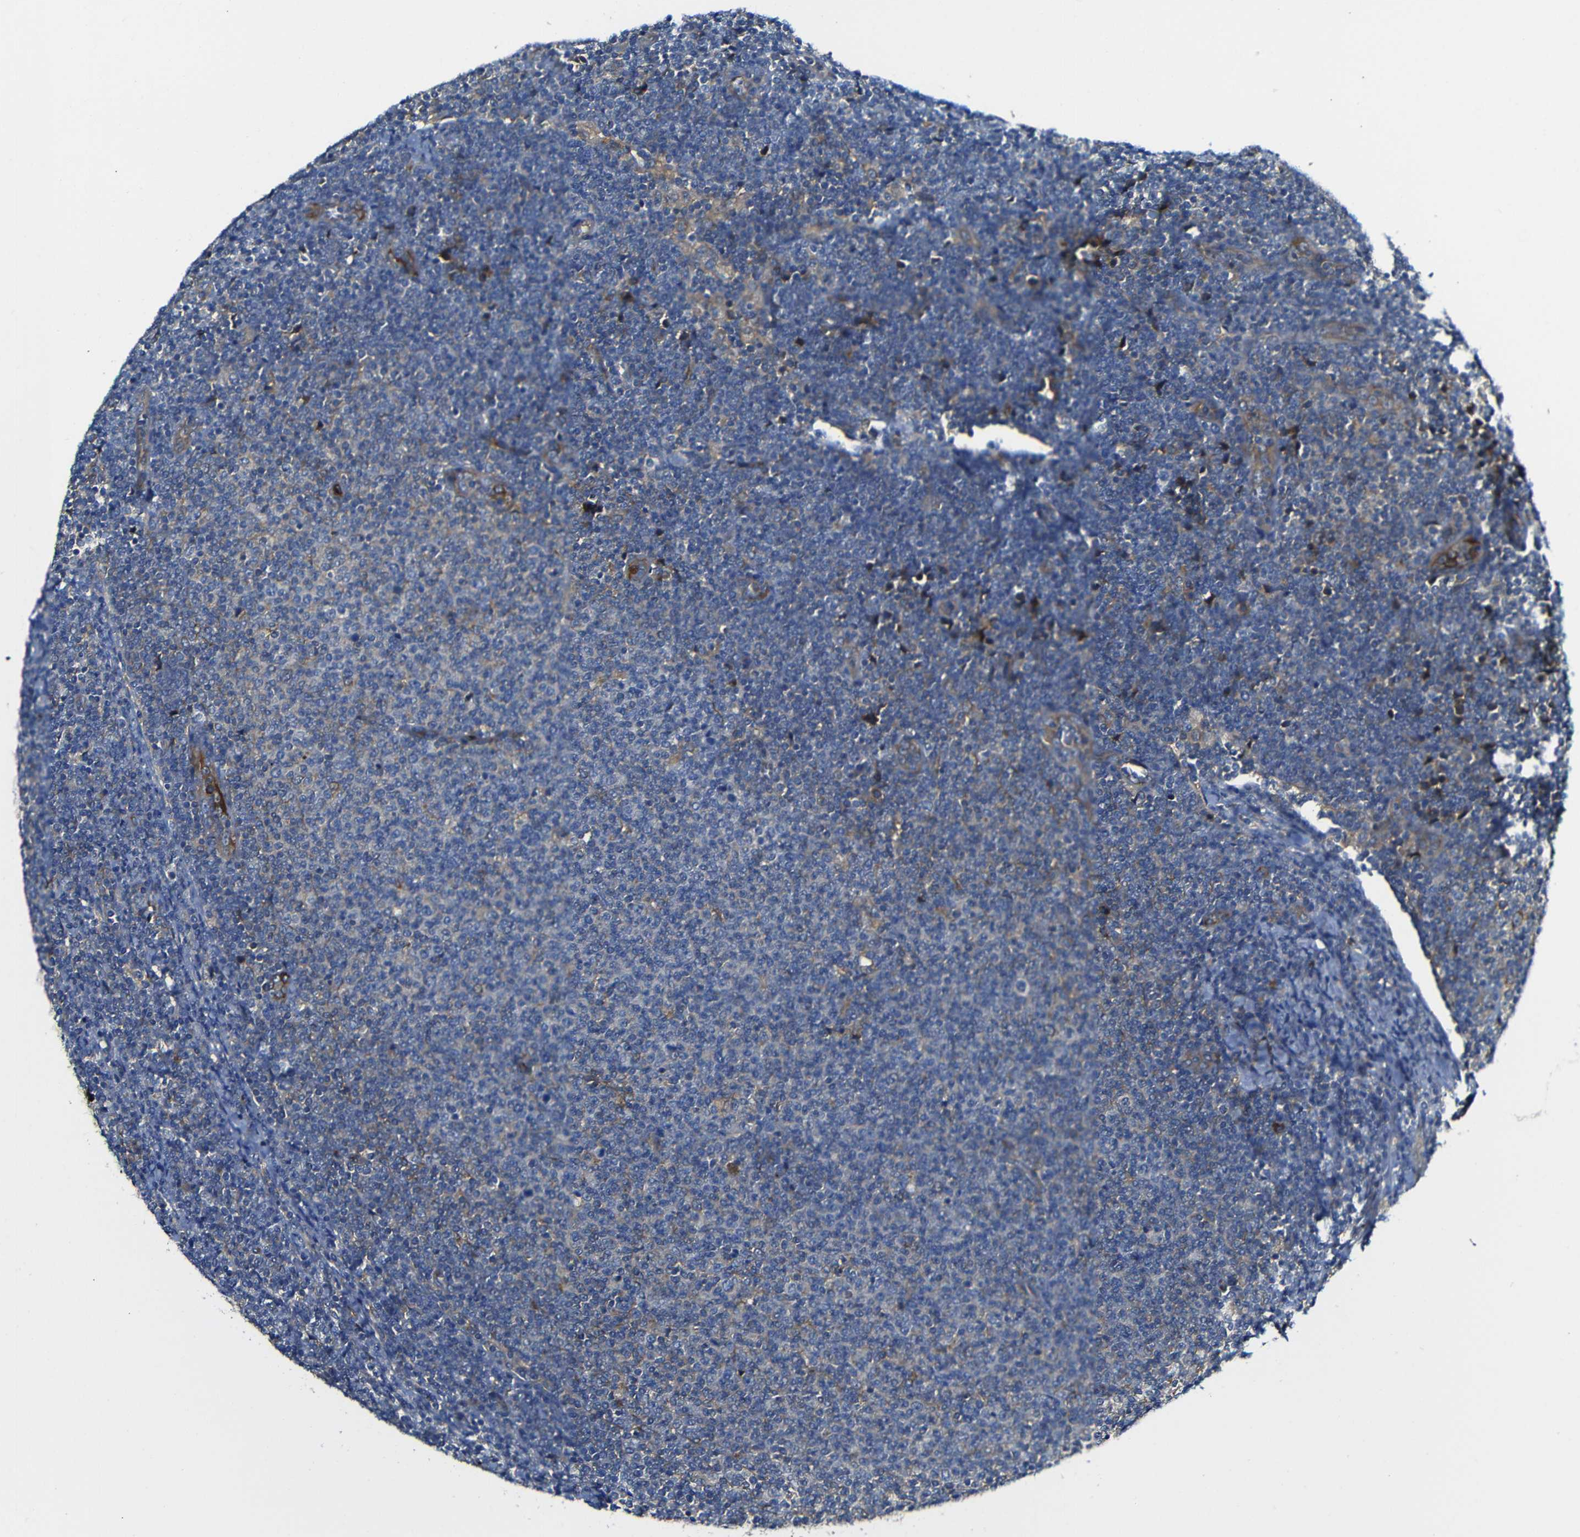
{"staining": {"intensity": "moderate", "quantity": "<25%", "location": "cytoplasmic/membranous"}, "tissue": "lymphoma", "cell_type": "Tumor cells", "image_type": "cancer", "snomed": [{"axis": "morphology", "description": "Malignant lymphoma, non-Hodgkin's type, Low grade"}, {"axis": "topography", "description": "Lymph node"}], "caption": "Protein expression analysis of malignant lymphoma, non-Hodgkin's type (low-grade) demonstrates moderate cytoplasmic/membranous staining in about <25% of tumor cells.", "gene": "CLCC1", "patient": {"sex": "male", "age": 66}}